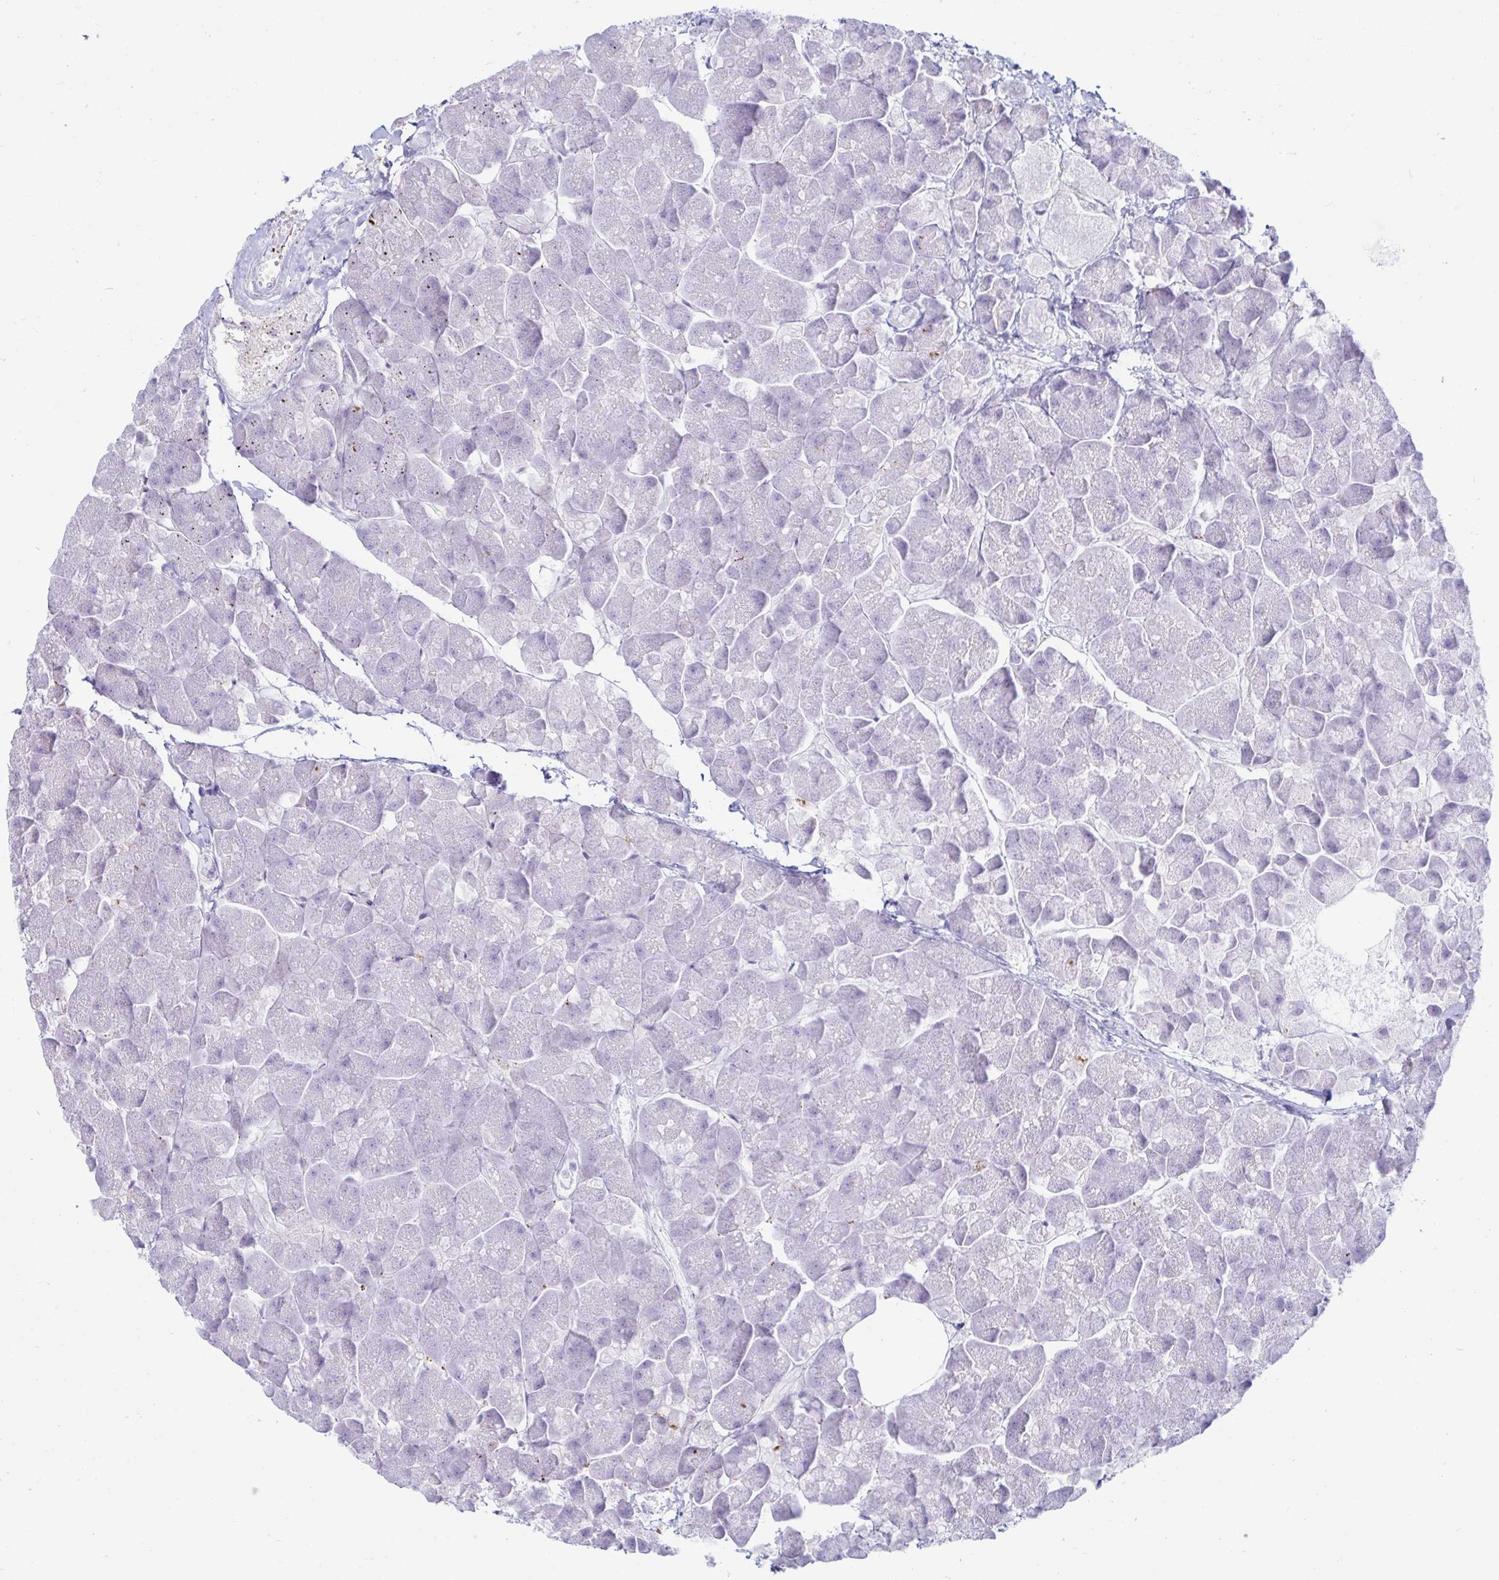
{"staining": {"intensity": "negative", "quantity": "none", "location": "none"}, "tissue": "pancreas", "cell_type": "Exocrine glandular cells", "image_type": "normal", "snomed": [{"axis": "morphology", "description": "Normal tissue, NOS"}, {"axis": "topography", "description": "Pancreas"}, {"axis": "topography", "description": "Peripheral nerve tissue"}], "caption": "Pancreas stained for a protein using immunohistochemistry (IHC) shows no expression exocrine glandular cells.", "gene": "ERICH6", "patient": {"sex": "male", "age": 54}}